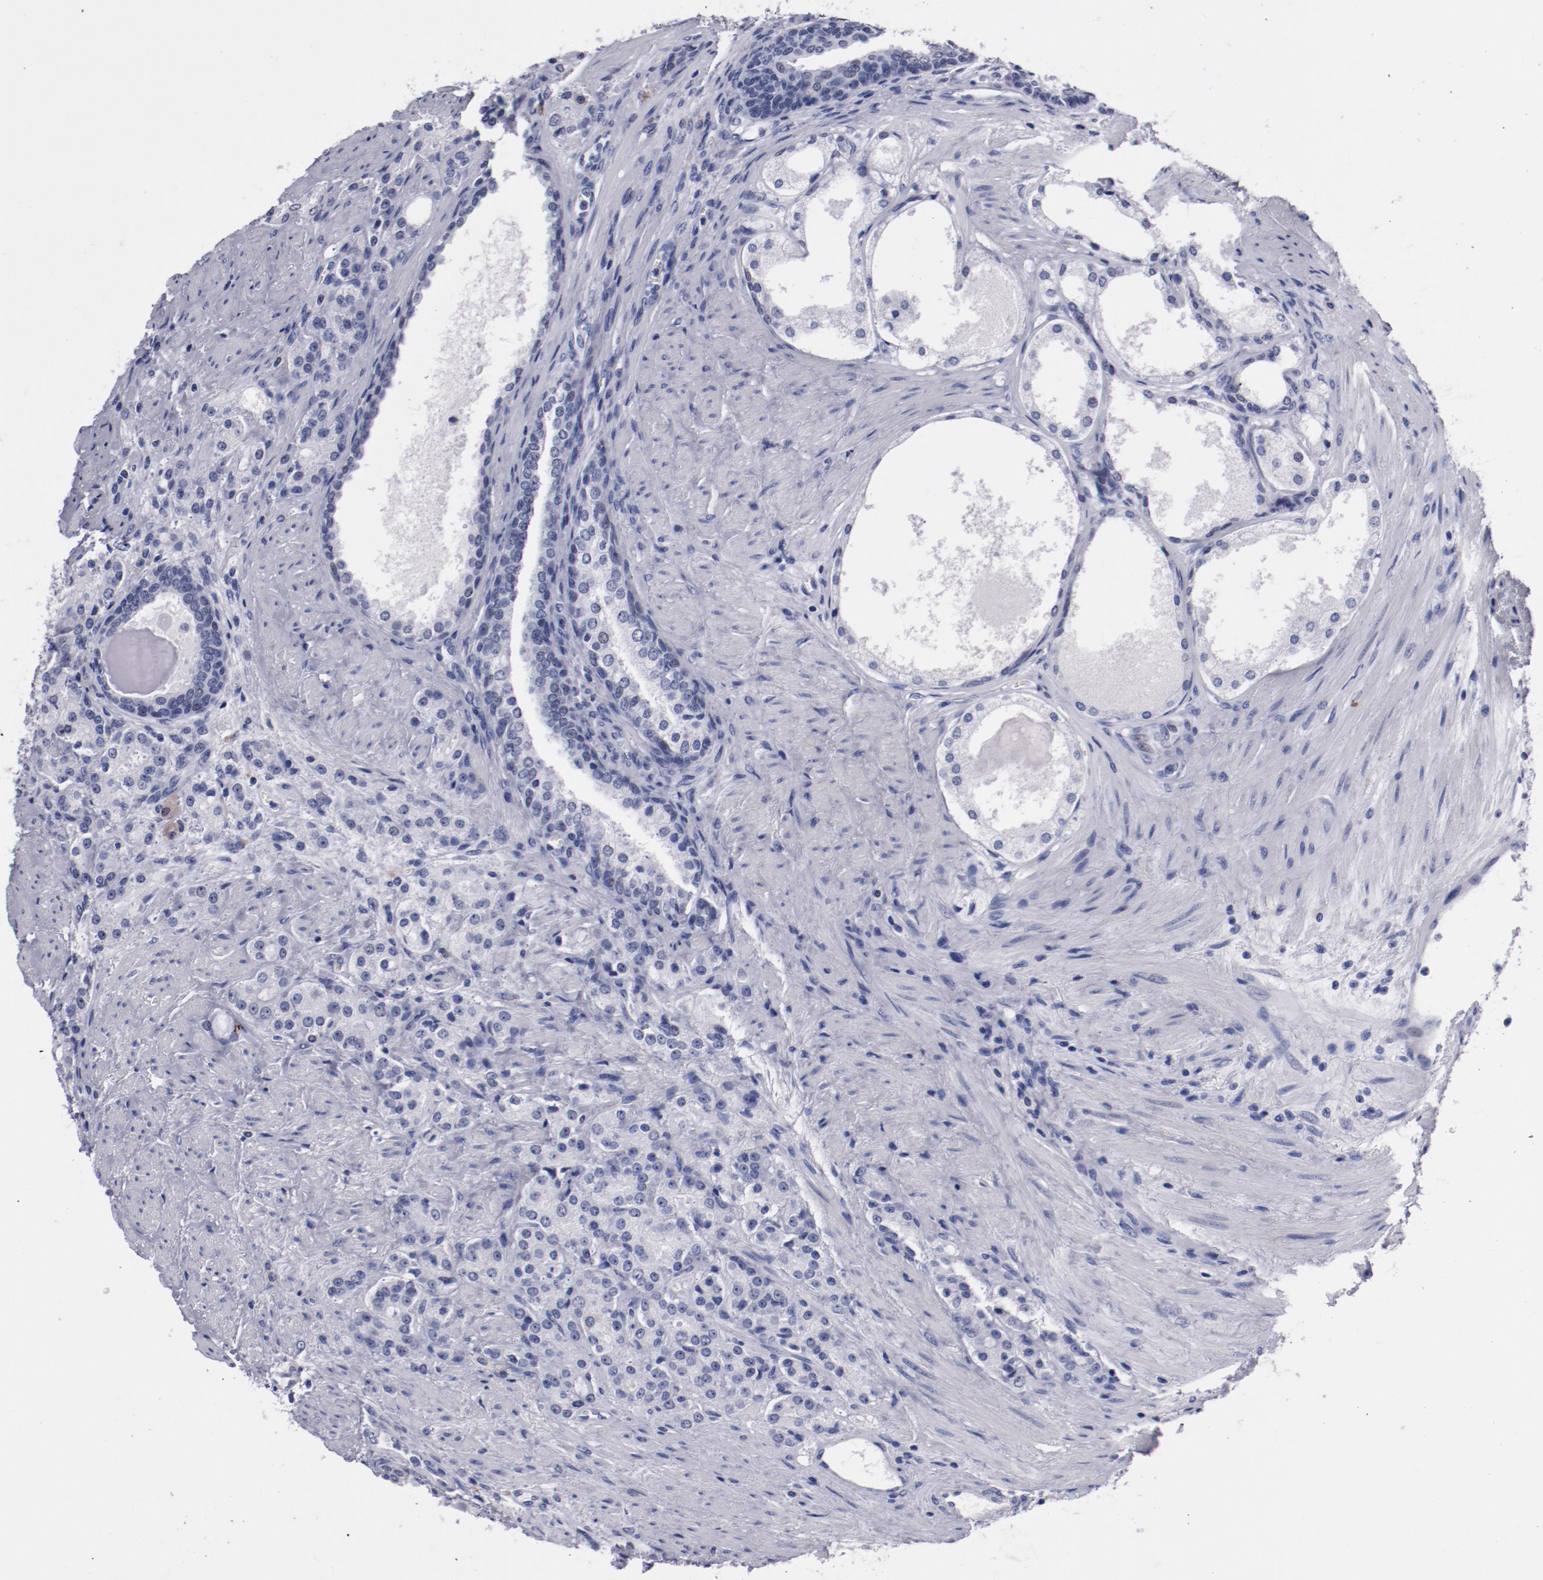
{"staining": {"intensity": "weak", "quantity": "<25%", "location": "nuclear"}, "tissue": "prostate cancer", "cell_type": "Tumor cells", "image_type": "cancer", "snomed": [{"axis": "morphology", "description": "Adenocarcinoma, Medium grade"}, {"axis": "topography", "description": "Prostate"}], "caption": "There is no significant positivity in tumor cells of prostate cancer.", "gene": "HNF1B", "patient": {"sex": "male", "age": 72}}